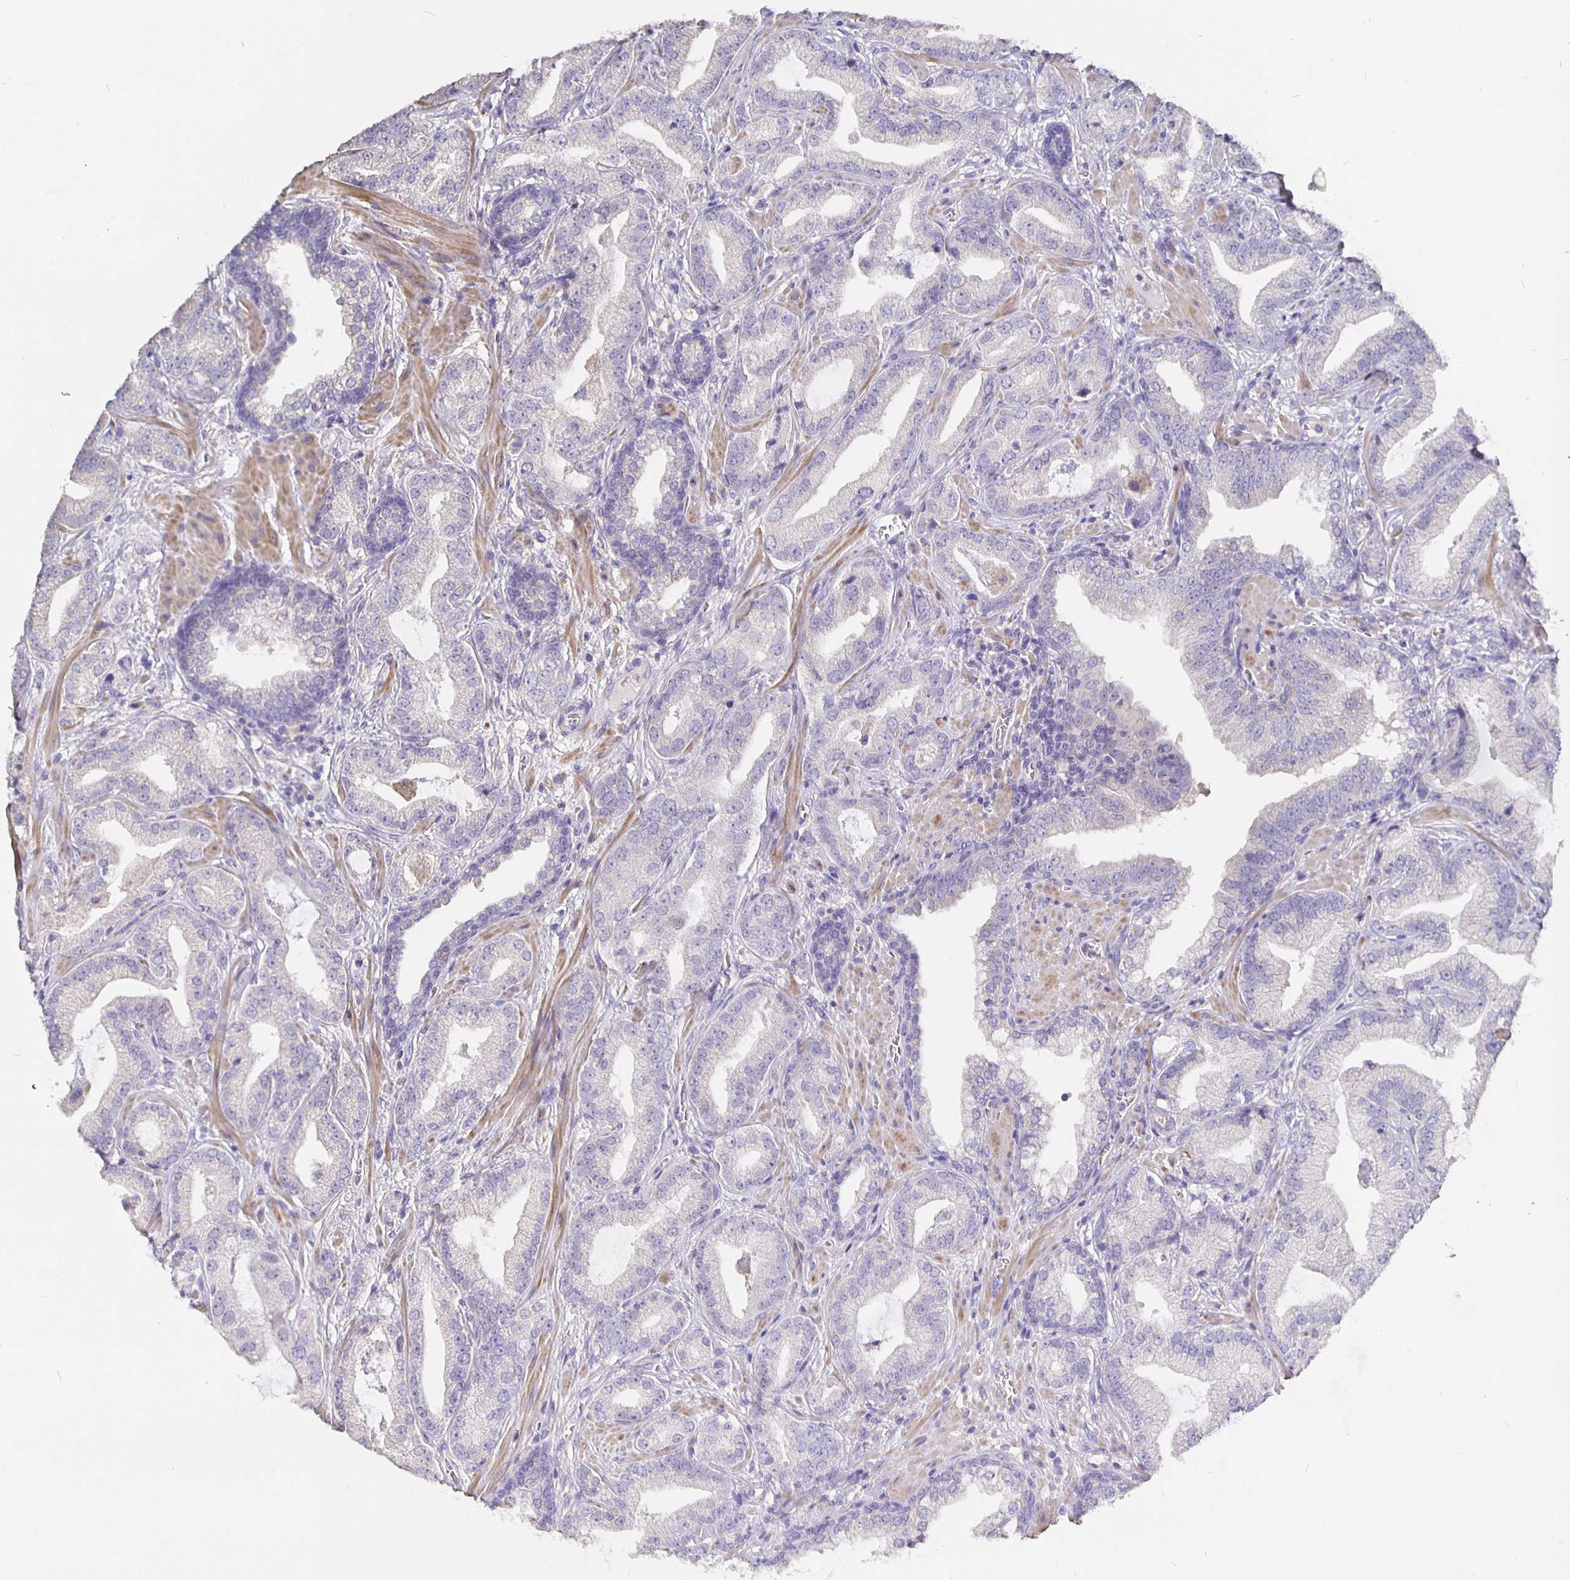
{"staining": {"intensity": "negative", "quantity": "none", "location": "none"}, "tissue": "prostate cancer", "cell_type": "Tumor cells", "image_type": "cancer", "snomed": [{"axis": "morphology", "description": "Adenocarcinoma, Low grade"}, {"axis": "topography", "description": "Prostate"}], "caption": "DAB (3,3'-diaminobenzidine) immunohistochemical staining of prostate low-grade adenocarcinoma displays no significant staining in tumor cells.", "gene": "CFAP74", "patient": {"sex": "male", "age": 62}}